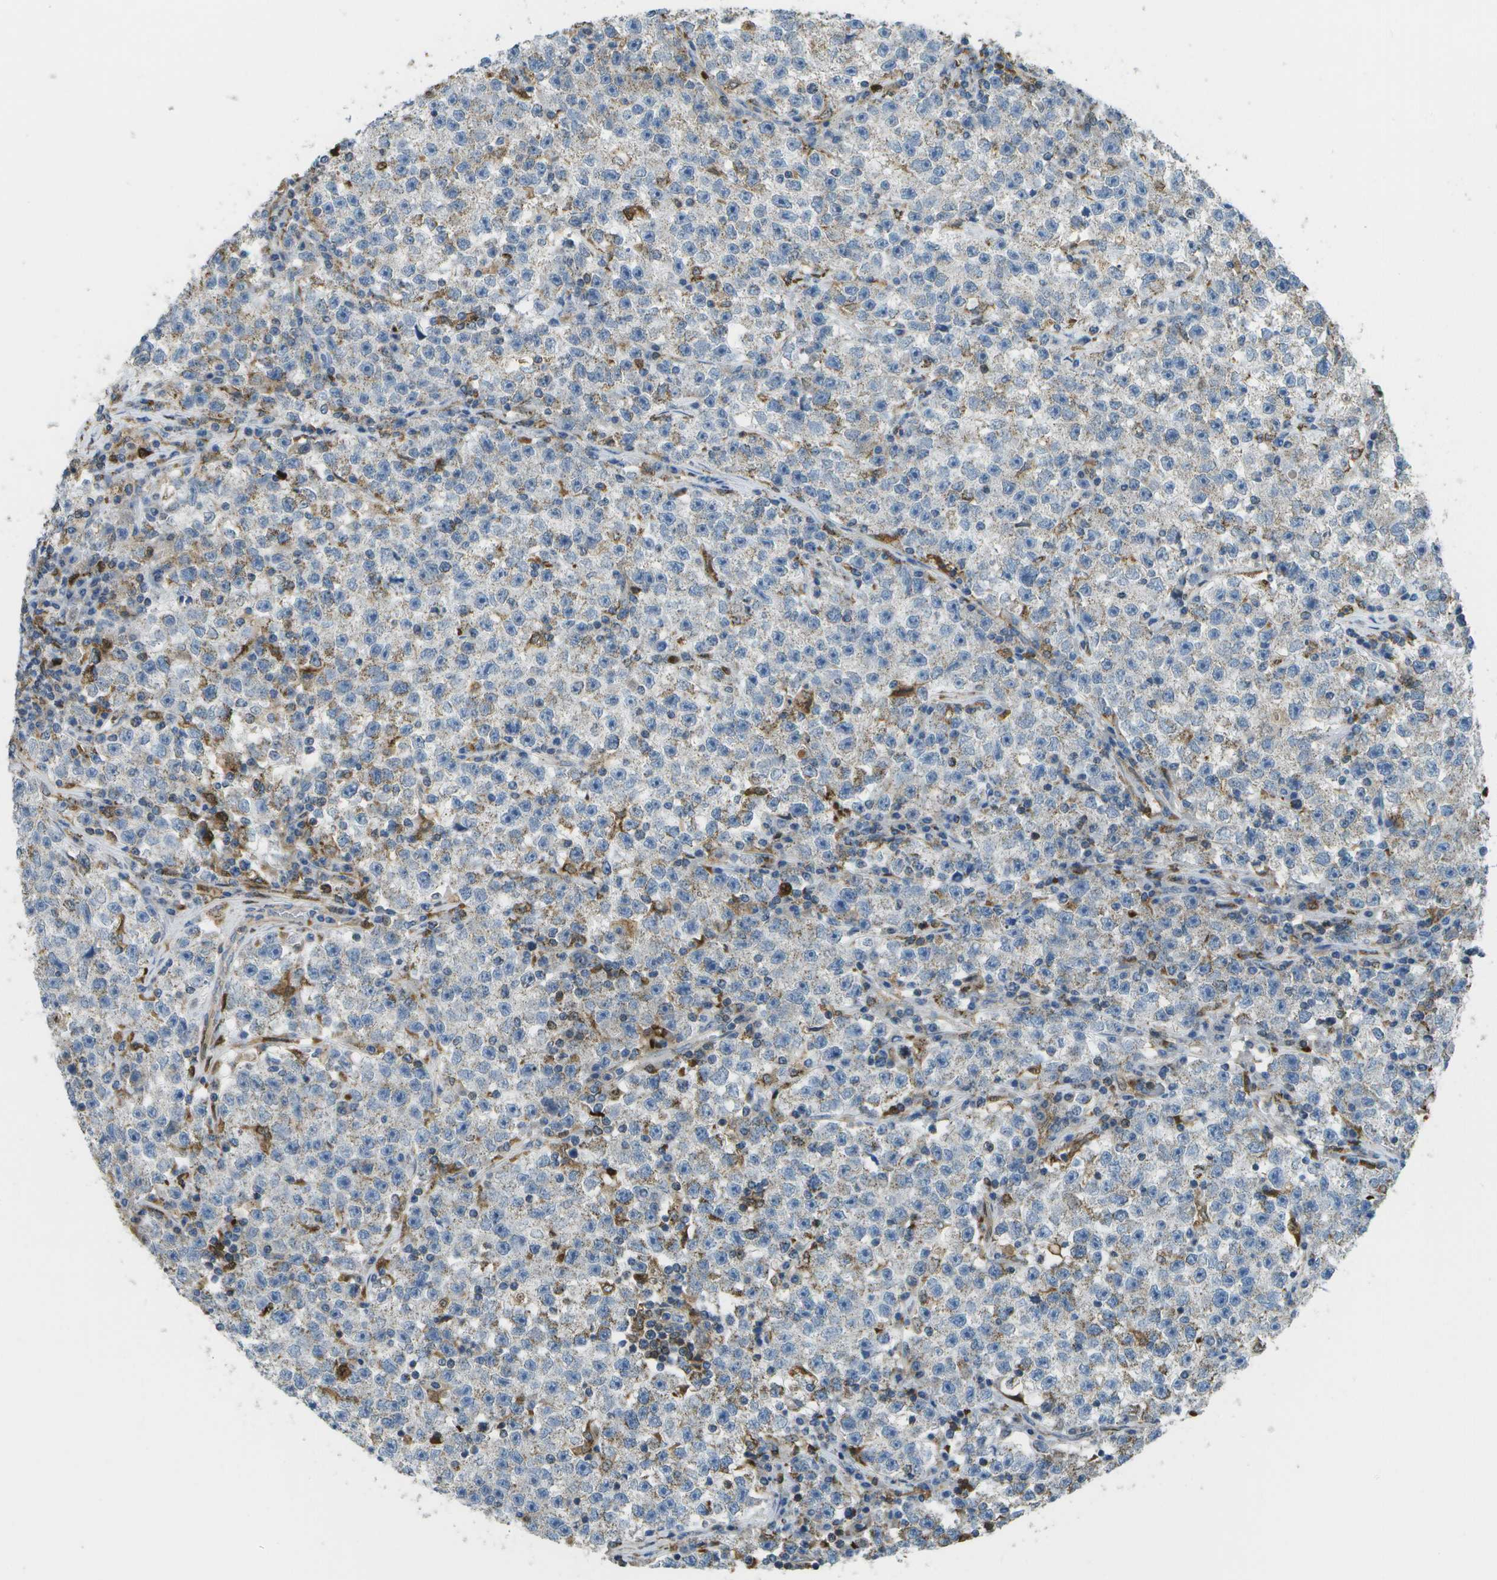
{"staining": {"intensity": "negative", "quantity": "none", "location": "none"}, "tissue": "testis cancer", "cell_type": "Tumor cells", "image_type": "cancer", "snomed": [{"axis": "morphology", "description": "Seminoma, NOS"}, {"axis": "topography", "description": "Testis"}], "caption": "High magnification brightfield microscopy of testis cancer stained with DAB (3,3'-diaminobenzidine) (brown) and counterstained with hematoxylin (blue): tumor cells show no significant positivity.", "gene": "CACHD1", "patient": {"sex": "male", "age": 22}}